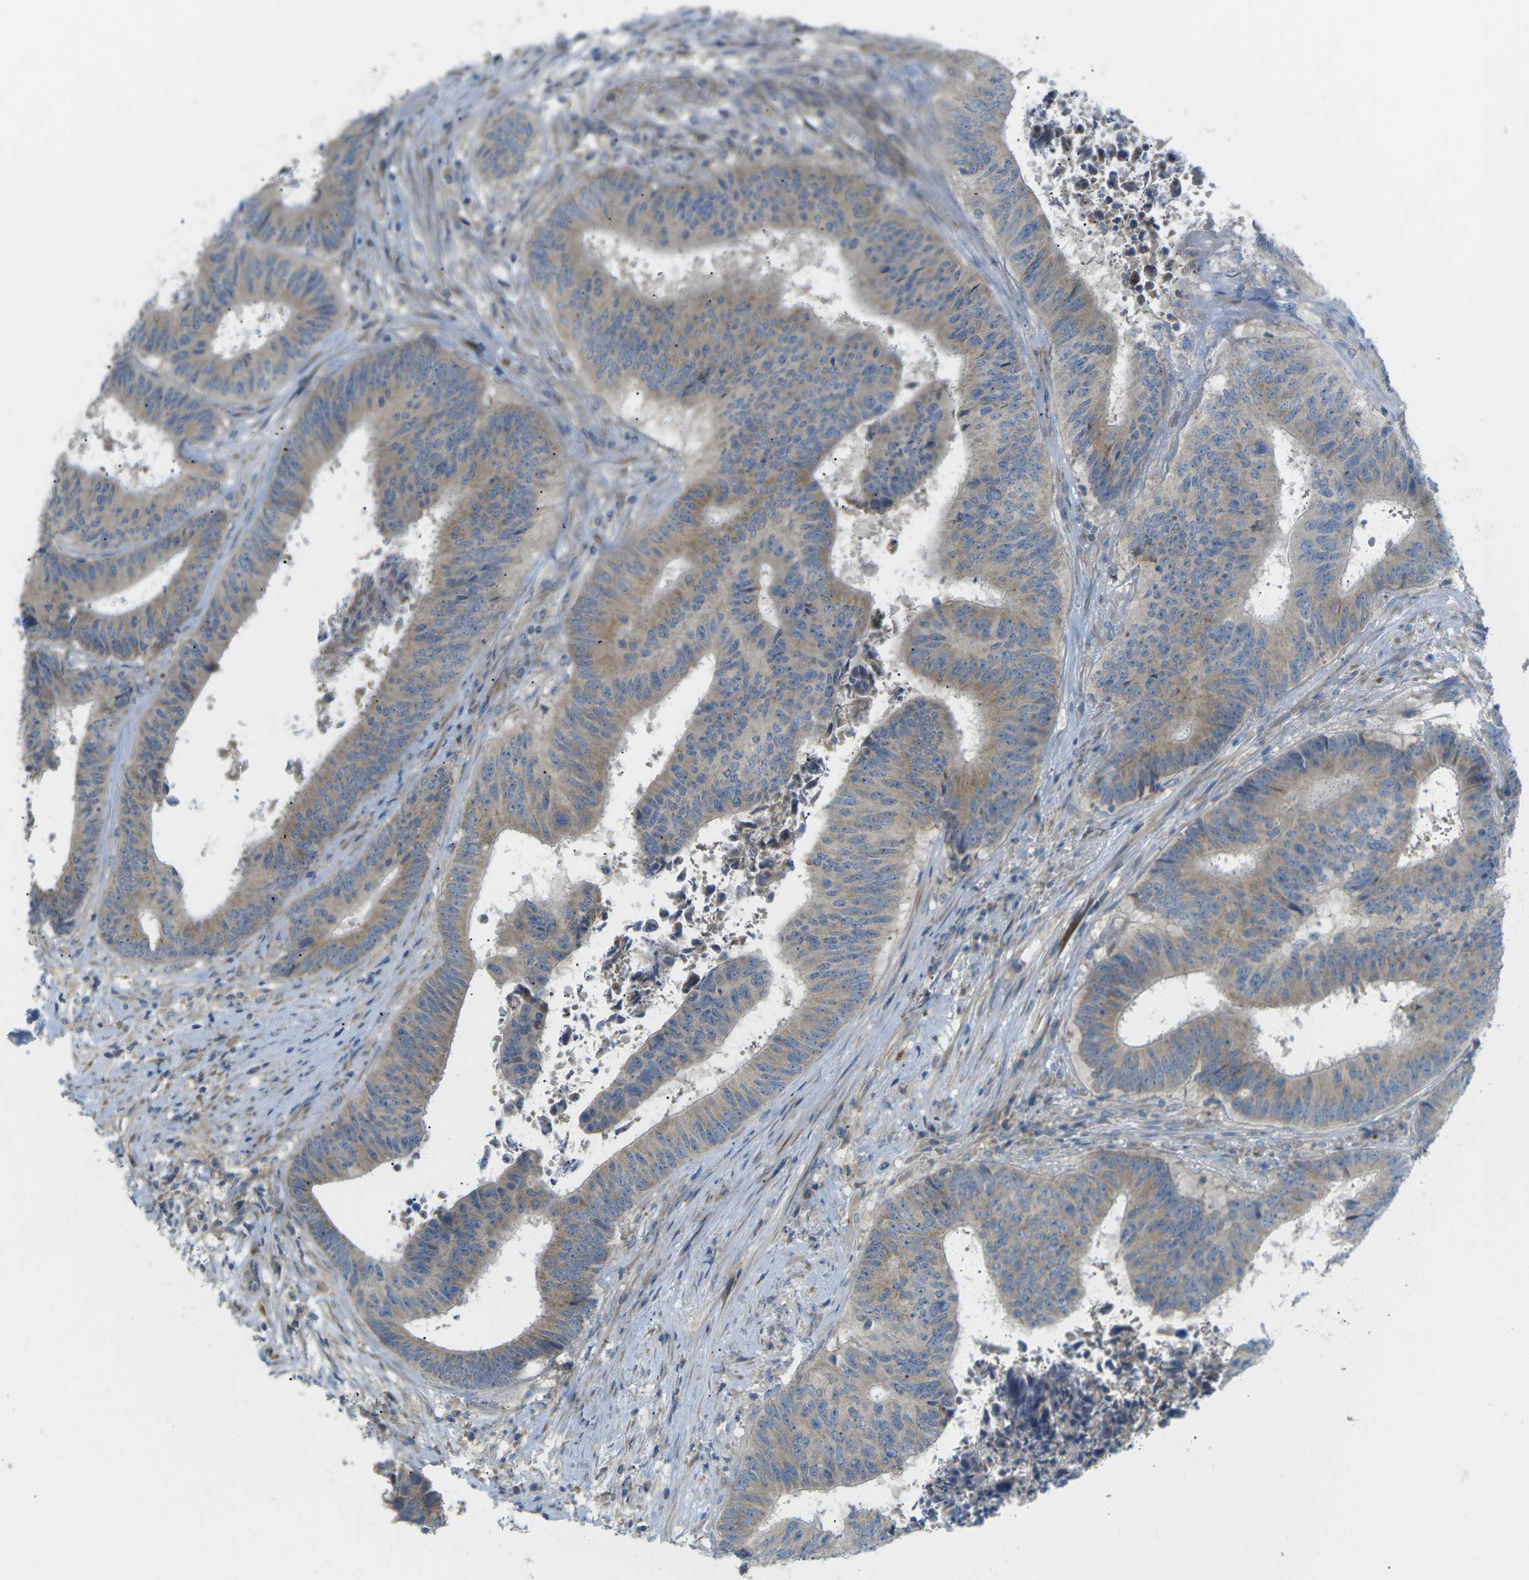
{"staining": {"intensity": "moderate", "quantity": "25%-75%", "location": "cytoplasmic/membranous"}, "tissue": "colorectal cancer", "cell_type": "Tumor cells", "image_type": "cancer", "snomed": [{"axis": "morphology", "description": "Adenocarcinoma, NOS"}, {"axis": "topography", "description": "Rectum"}], "caption": "IHC image of neoplastic tissue: colorectal cancer stained using IHC exhibits medium levels of moderate protein expression localized specifically in the cytoplasmic/membranous of tumor cells, appearing as a cytoplasmic/membranous brown color.", "gene": "MYLK4", "patient": {"sex": "male", "age": 72}}